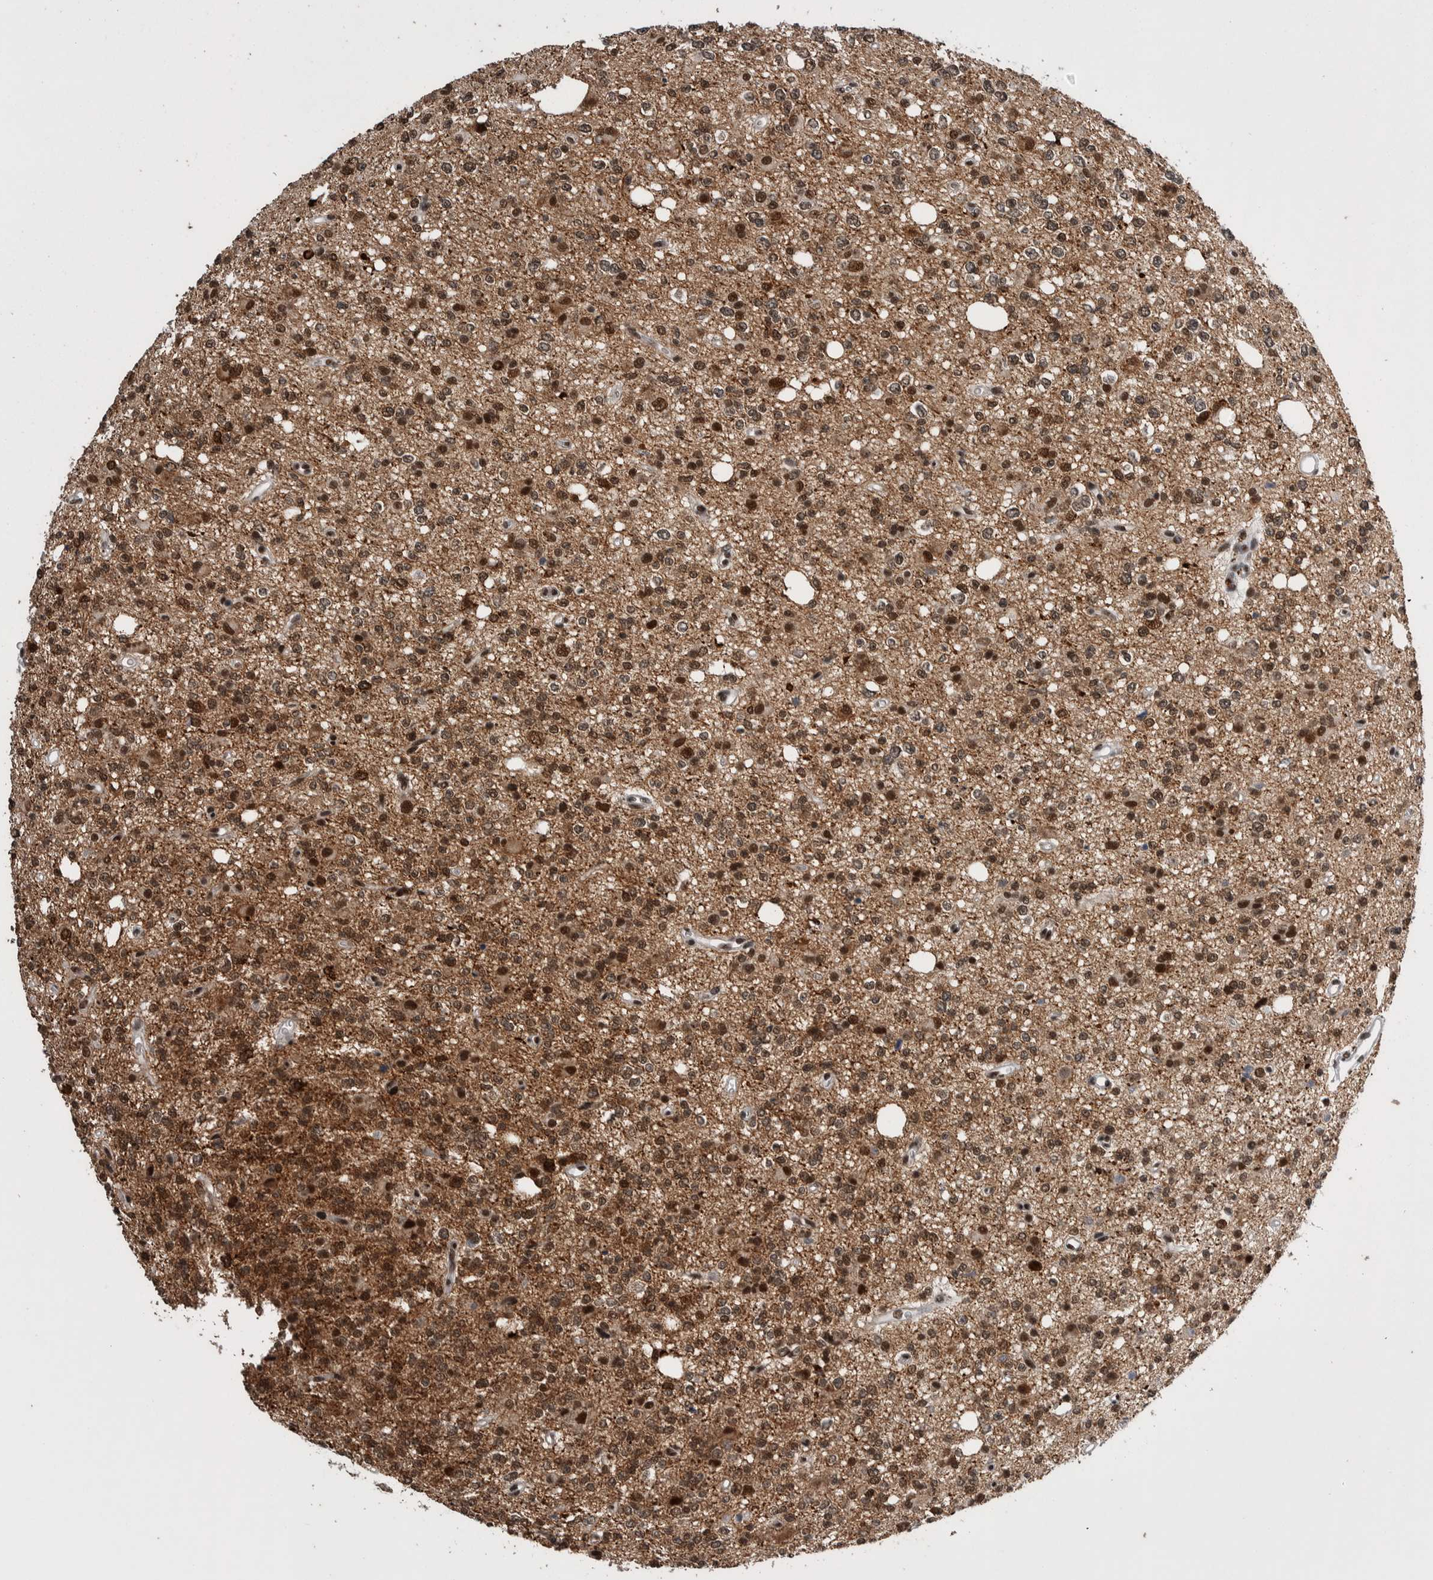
{"staining": {"intensity": "moderate", "quantity": ">75%", "location": "nuclear"}, "tissue": "glioma", "cell_type": "Tumor cells", "image_type": "cancer", "snomed": [{"axis": "morphology", "description": "Glioma, malignant, High grade"}, {"axis": "topography", "description": "Brain"}], "caption": "This image exhibits high-grade glioma (malignant) stained with immunohistochemistry (IHC) to label a protein in brown. The nuclear of tumor cells show moderate positivity for the protein. Nuclei are counter-stained blue.", "gene": "DMTF1", "patient": {"sex": "female", "age": 62}}